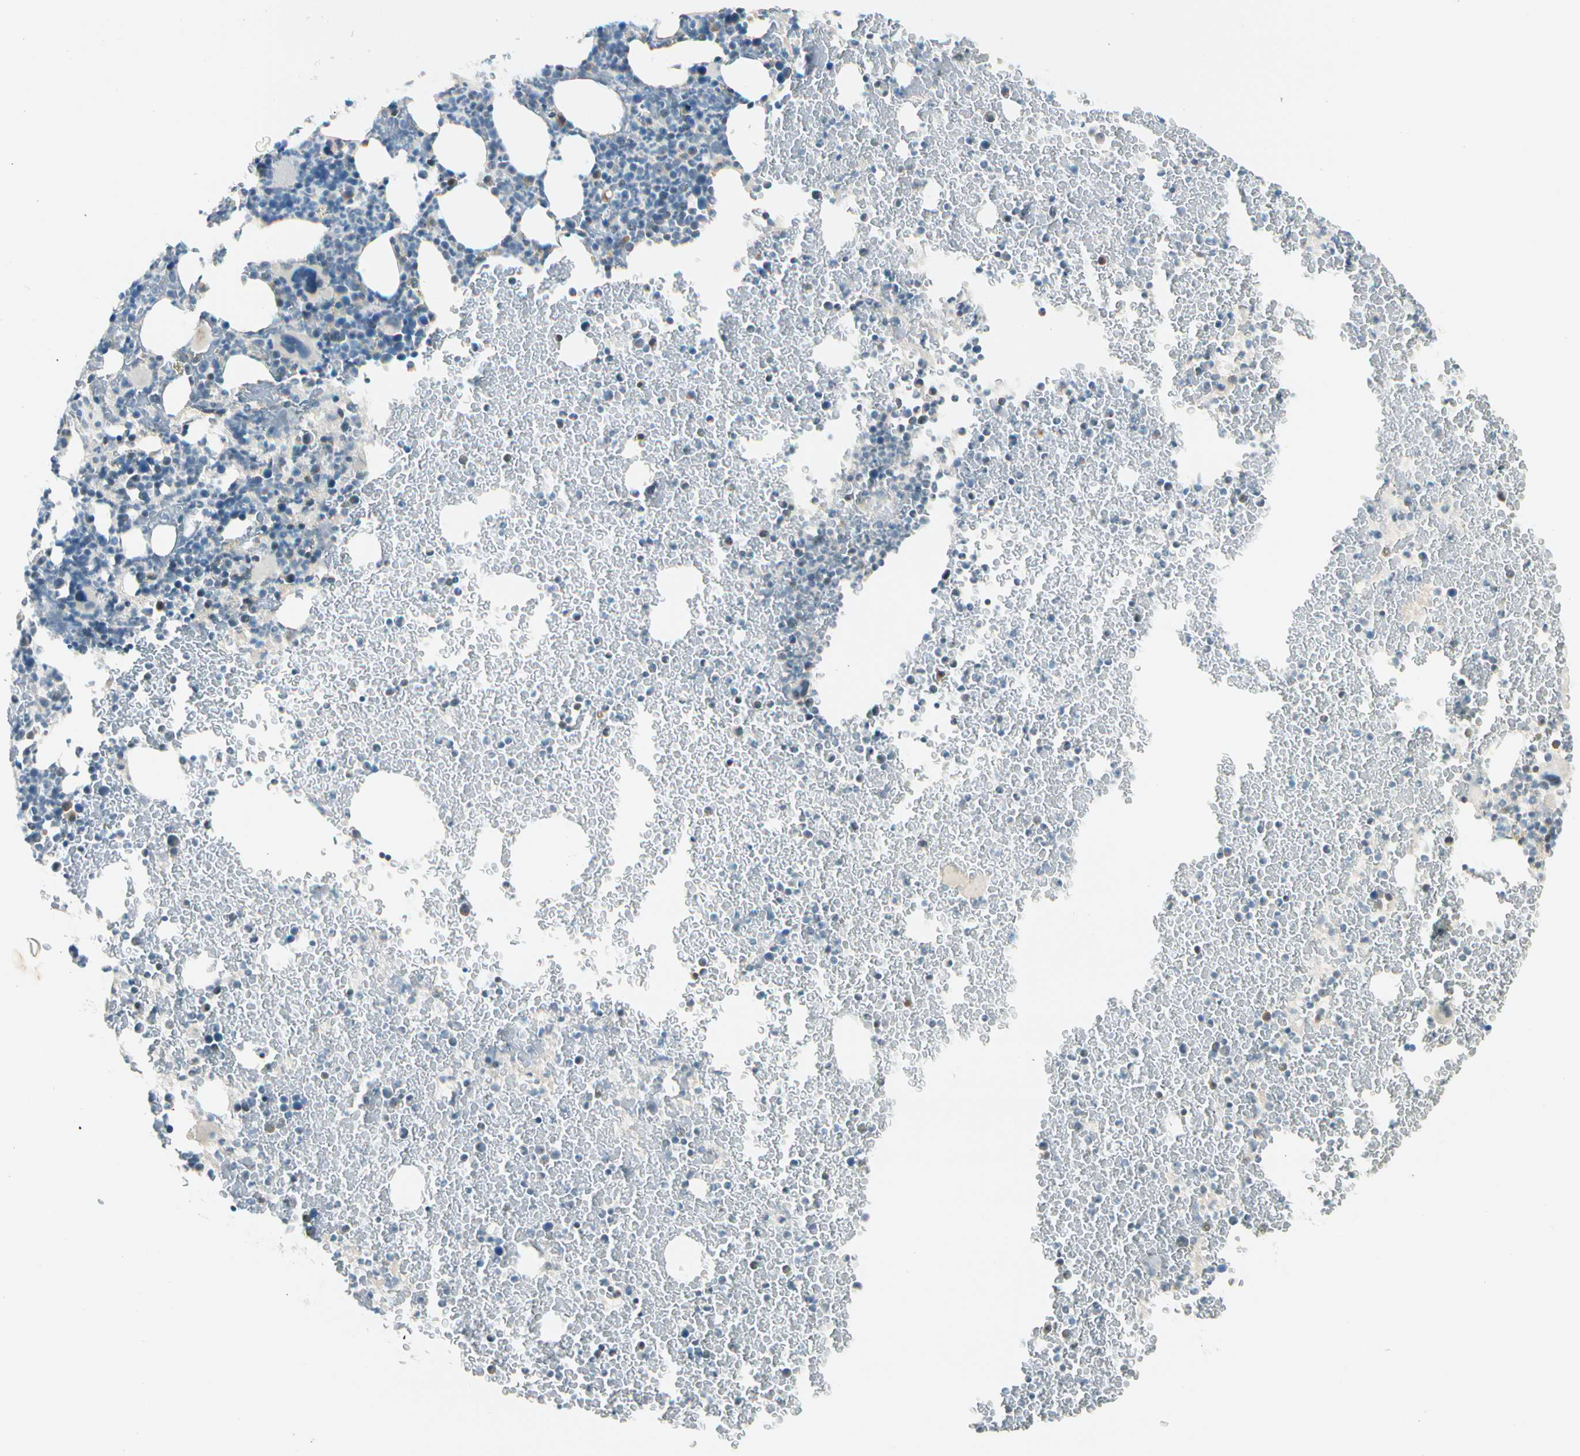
{"staining": {"intensity": "moderate", "quantity": "<25%", "location": "cytoplasmic/membranous,nuclear"}, "tissue": "bone marrow", "cell_type": "Hematopoietic cells", "image_type": "normal", "snomed": [{"axis": "morphology", "description": "Normal tissue, NOS"}, {"axis": "topography", "description": "Bone marrow"}], "caption": "IHC (DAB) staining of benign bone marrow exhibits moderate cytoplasmic/membranous,nuclear protein staining in approximately <25% of hematopoietic cells.", "gene": "ZSCAN1", "patient": {"sex": "female", "age": 52}}